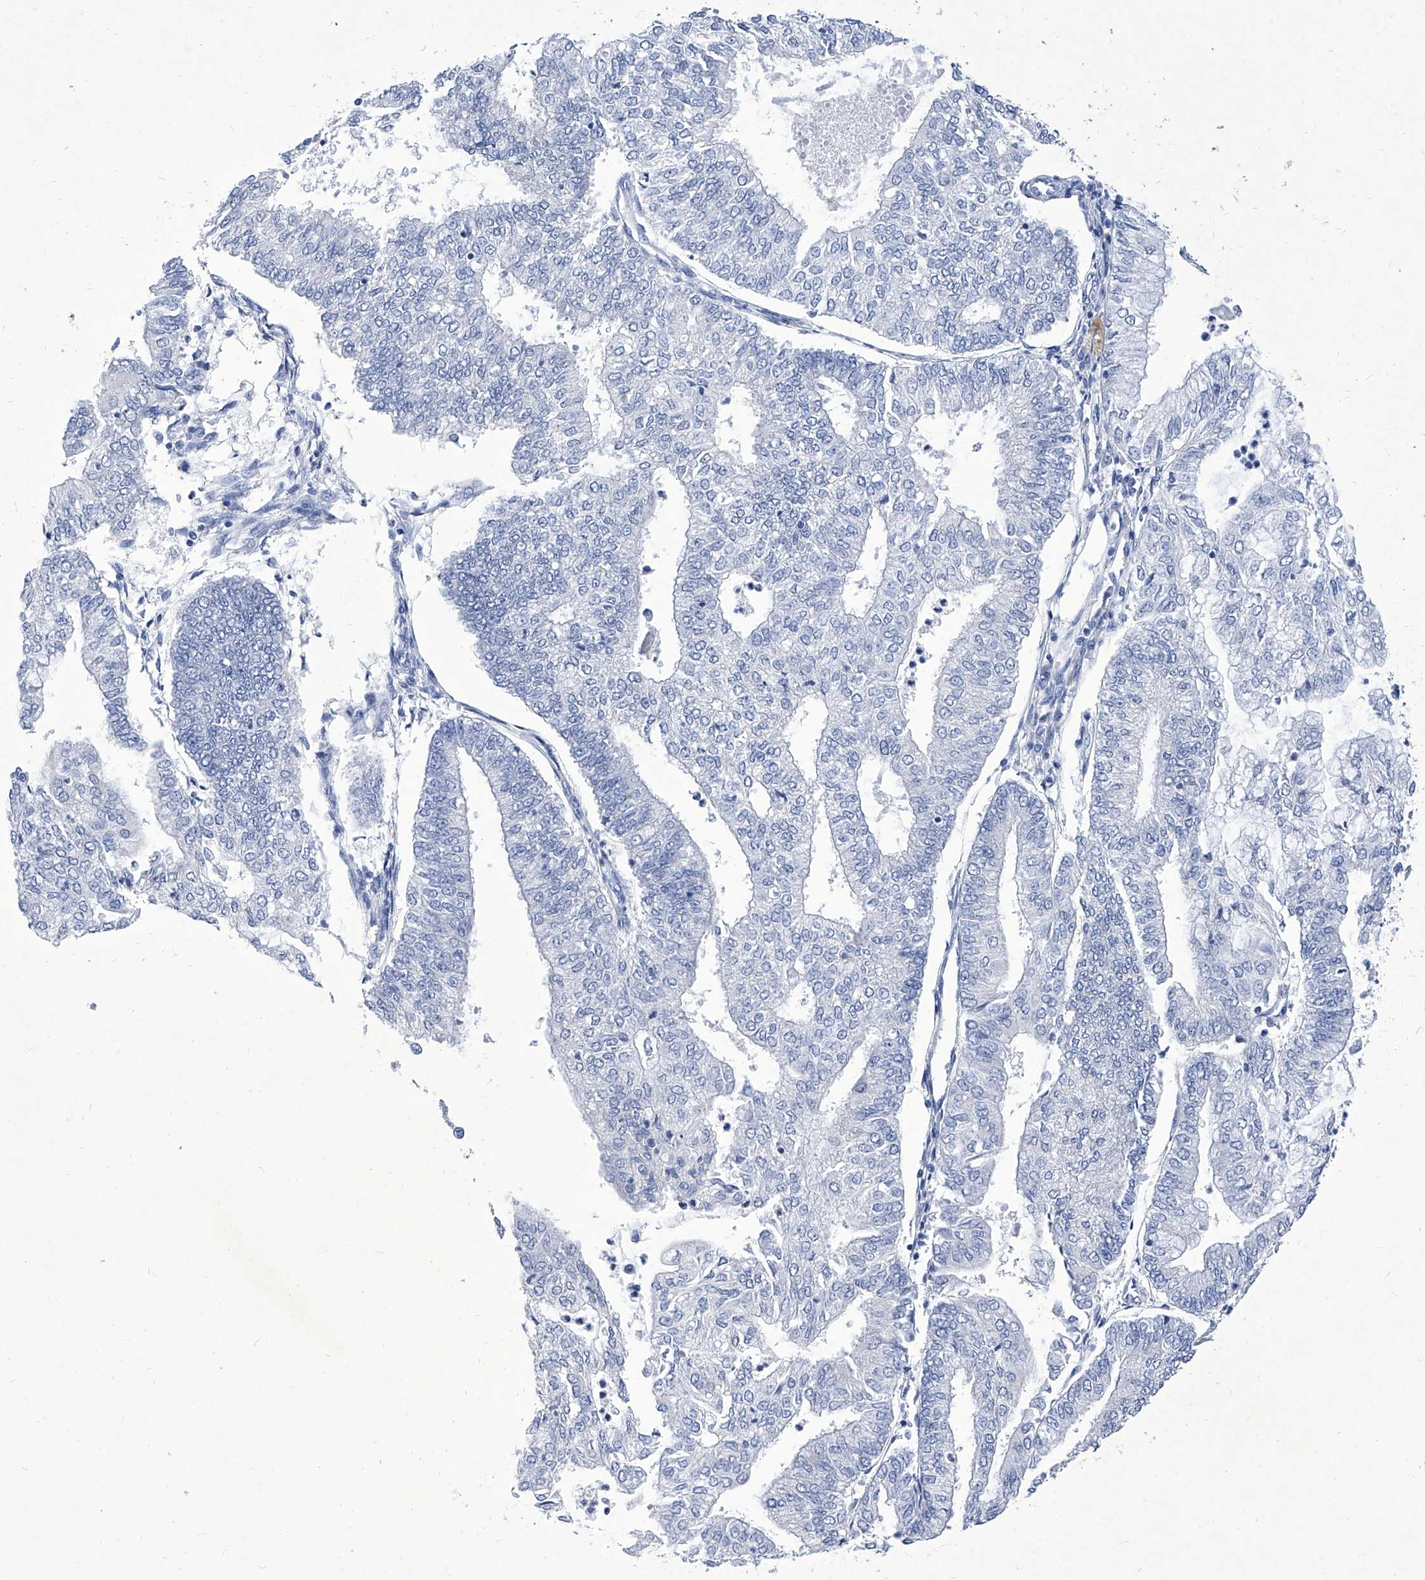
{"staining": {"intensity": "negative", "quantity": "none", "location": "none"}, "tissue": "endometrial cancer", "cell_type": "Tumor cells", "image_type": "cancer", "snomed": [{"axis": "morphology", "description": "Adenocarcinoma, NOS"}, {"axis": "topography", "description": "Endometrium"}], "caption": "Immunohistochemistry (IHC) photomicrograph of neoplastic tissue: endometrial cancer (adenocarcinoma) stained with DAB displays no significant protein positivity in tumor cells.", "gene": "IFNL2", "patient": {"sex": "female", "age": 59}}